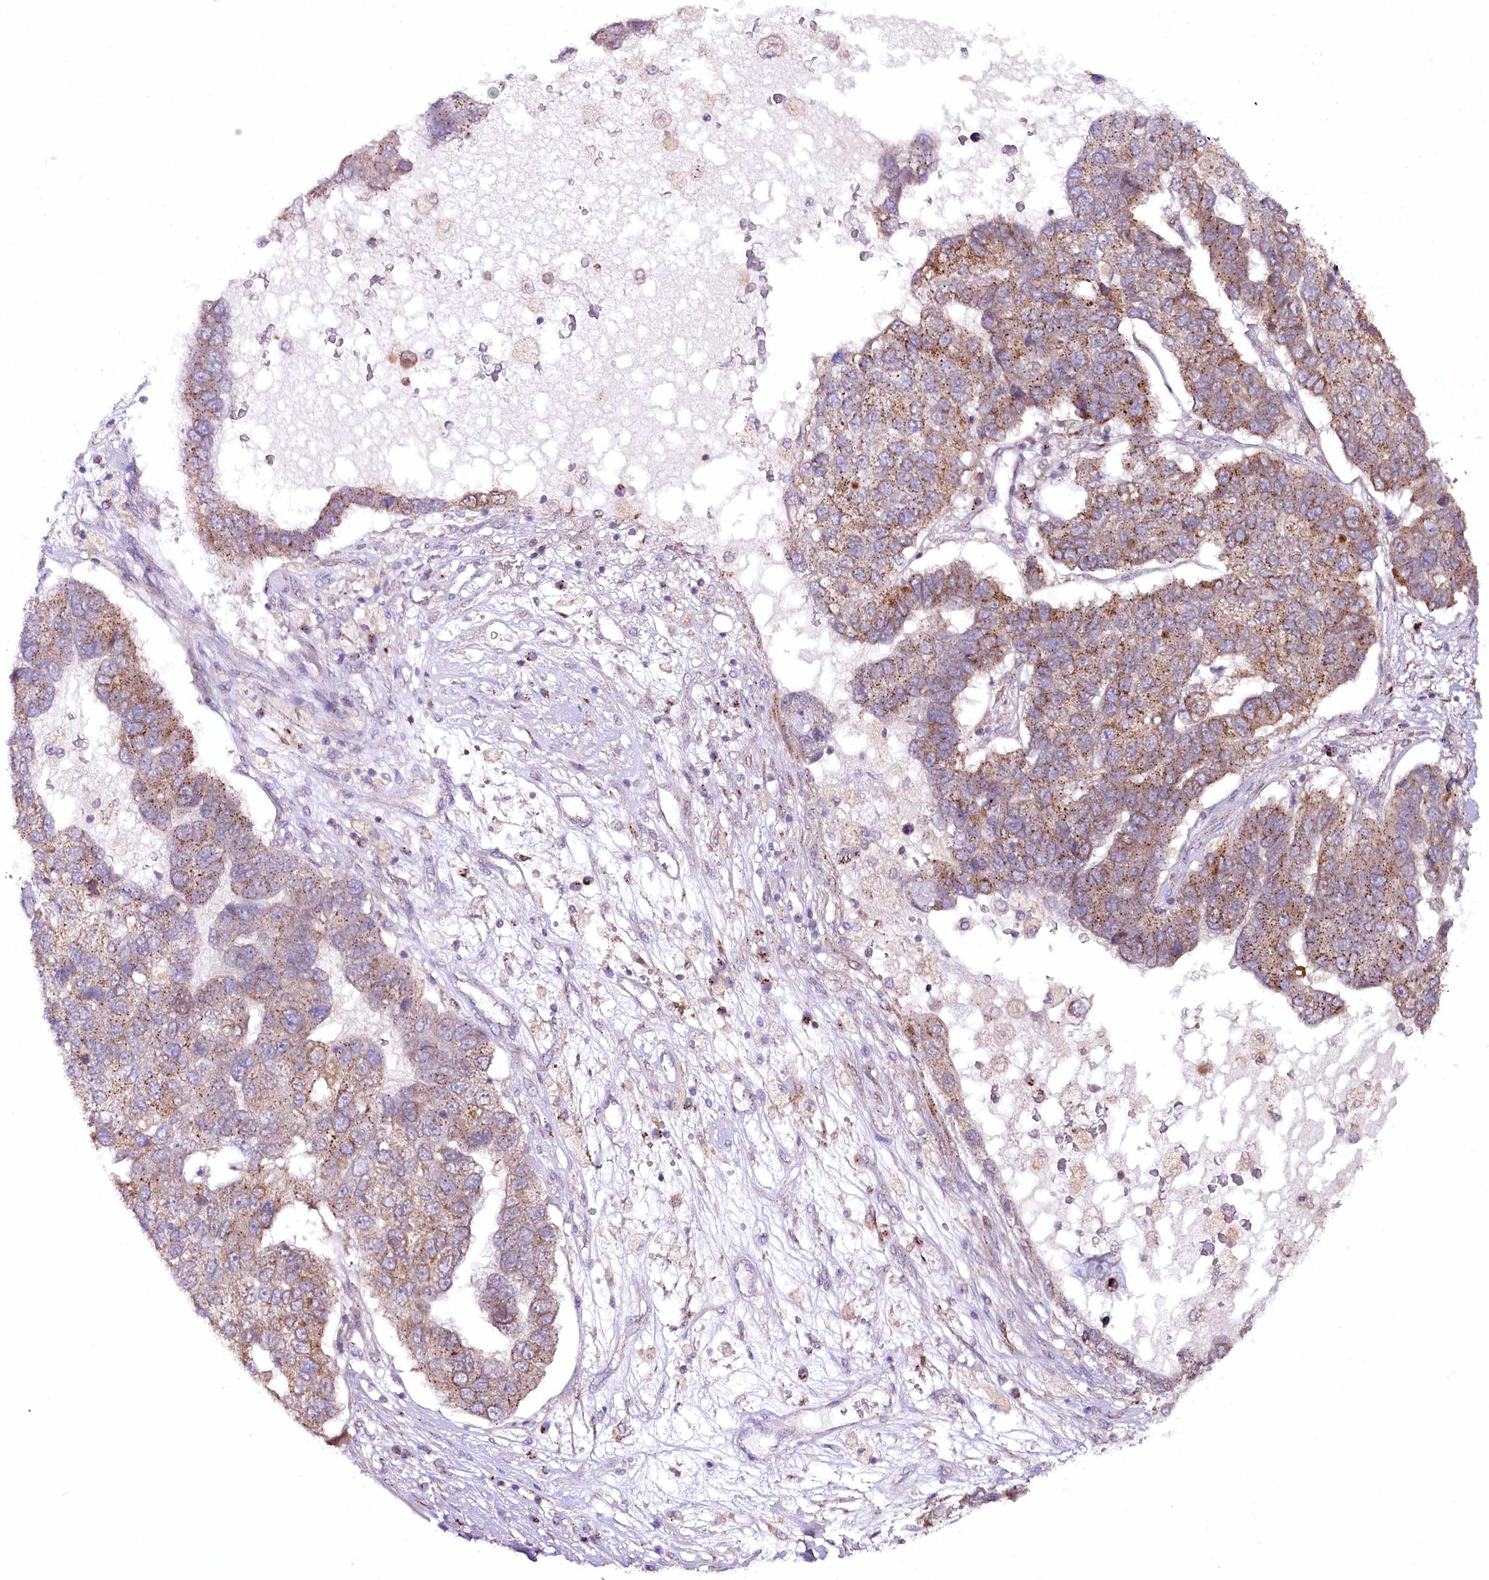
{"staining": {"intensity": "moderate", "quantity": ">75%", "location": "cytoplasmic/membranous"}, "tissue": "pancreatic cancer", "cell_type": "Tumor cells", "image_type": "cancer", "snomed": [{"axis": "morphology", "description": "Adenocarcinoma, NOS"}, {"axis": "topography", "description": "Pancreas"}], "caption": "This is a photomicrograph of immunohistochemistry (IHC) staining of adenocarcinoma (pancreatic), which shows moderate staining in the cytoplasmic/membranous of tumor cells.", "gene": "COPG1", "patient": {"sex": "female", "age": 61}}